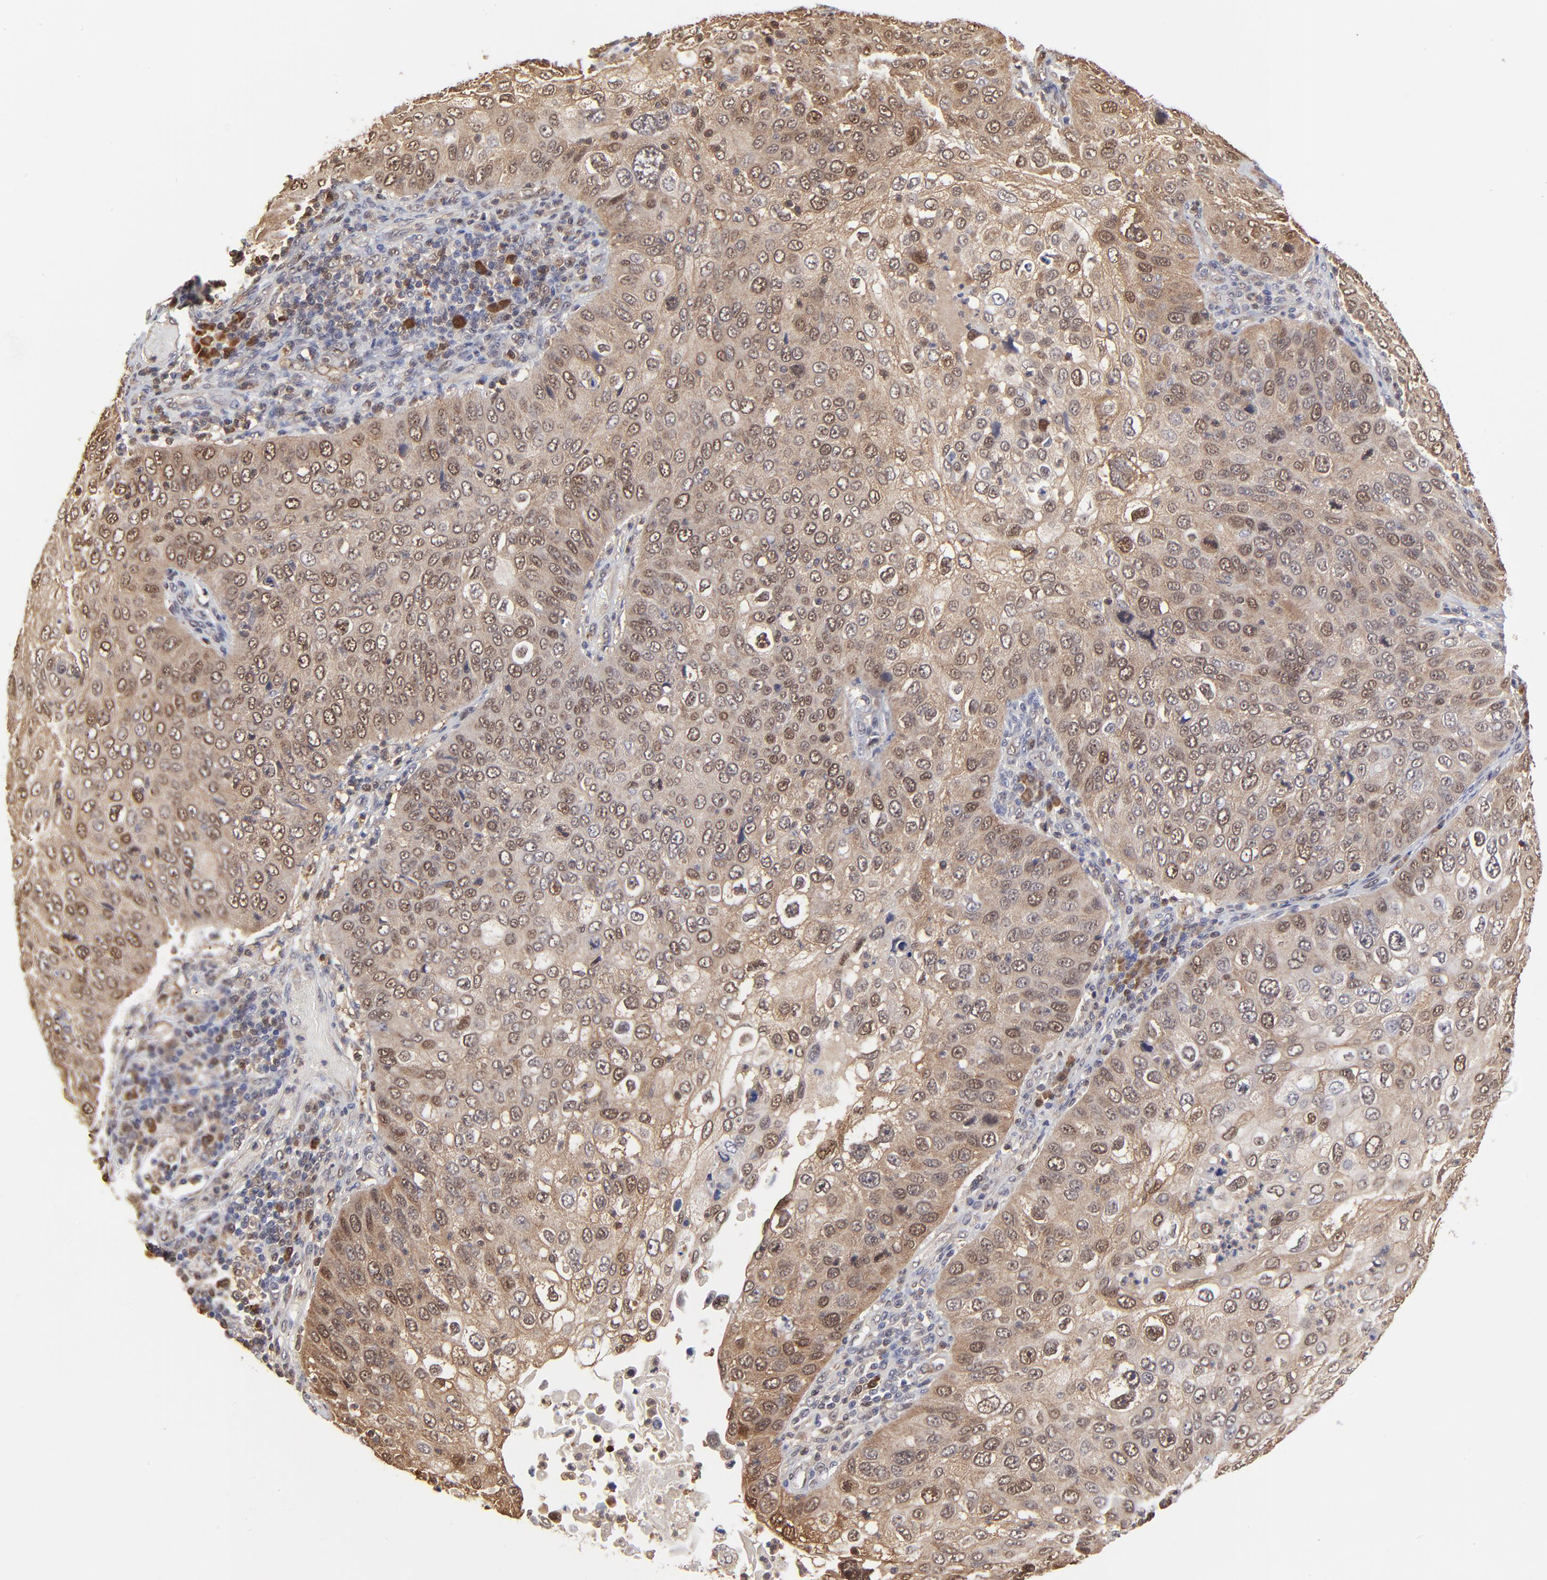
{"staining": {"intensity": "weak", "quantity": "25%-75%", "location": "cytoplasmic/membranous,nuclear"}, "tissue": "skin cancer", "cell_type": "Tumor cells", "image_type": "cancer", "snomed": [{"axis": "morphology", "description": "Squamous cell carcinoma, NOS"}, {"axis": "topography", "description": "Skin"}], "caption": "A high-resolution micrograph shows immunohistochemistry staining of skin cancer (squamous cell carcinoma), which displays weak cytoplasmic/membranous and nuclear expression in about 25%-75% of tumor cells.", "gene": "CASP3", "patient": {"sex": "male", "age": 87}}